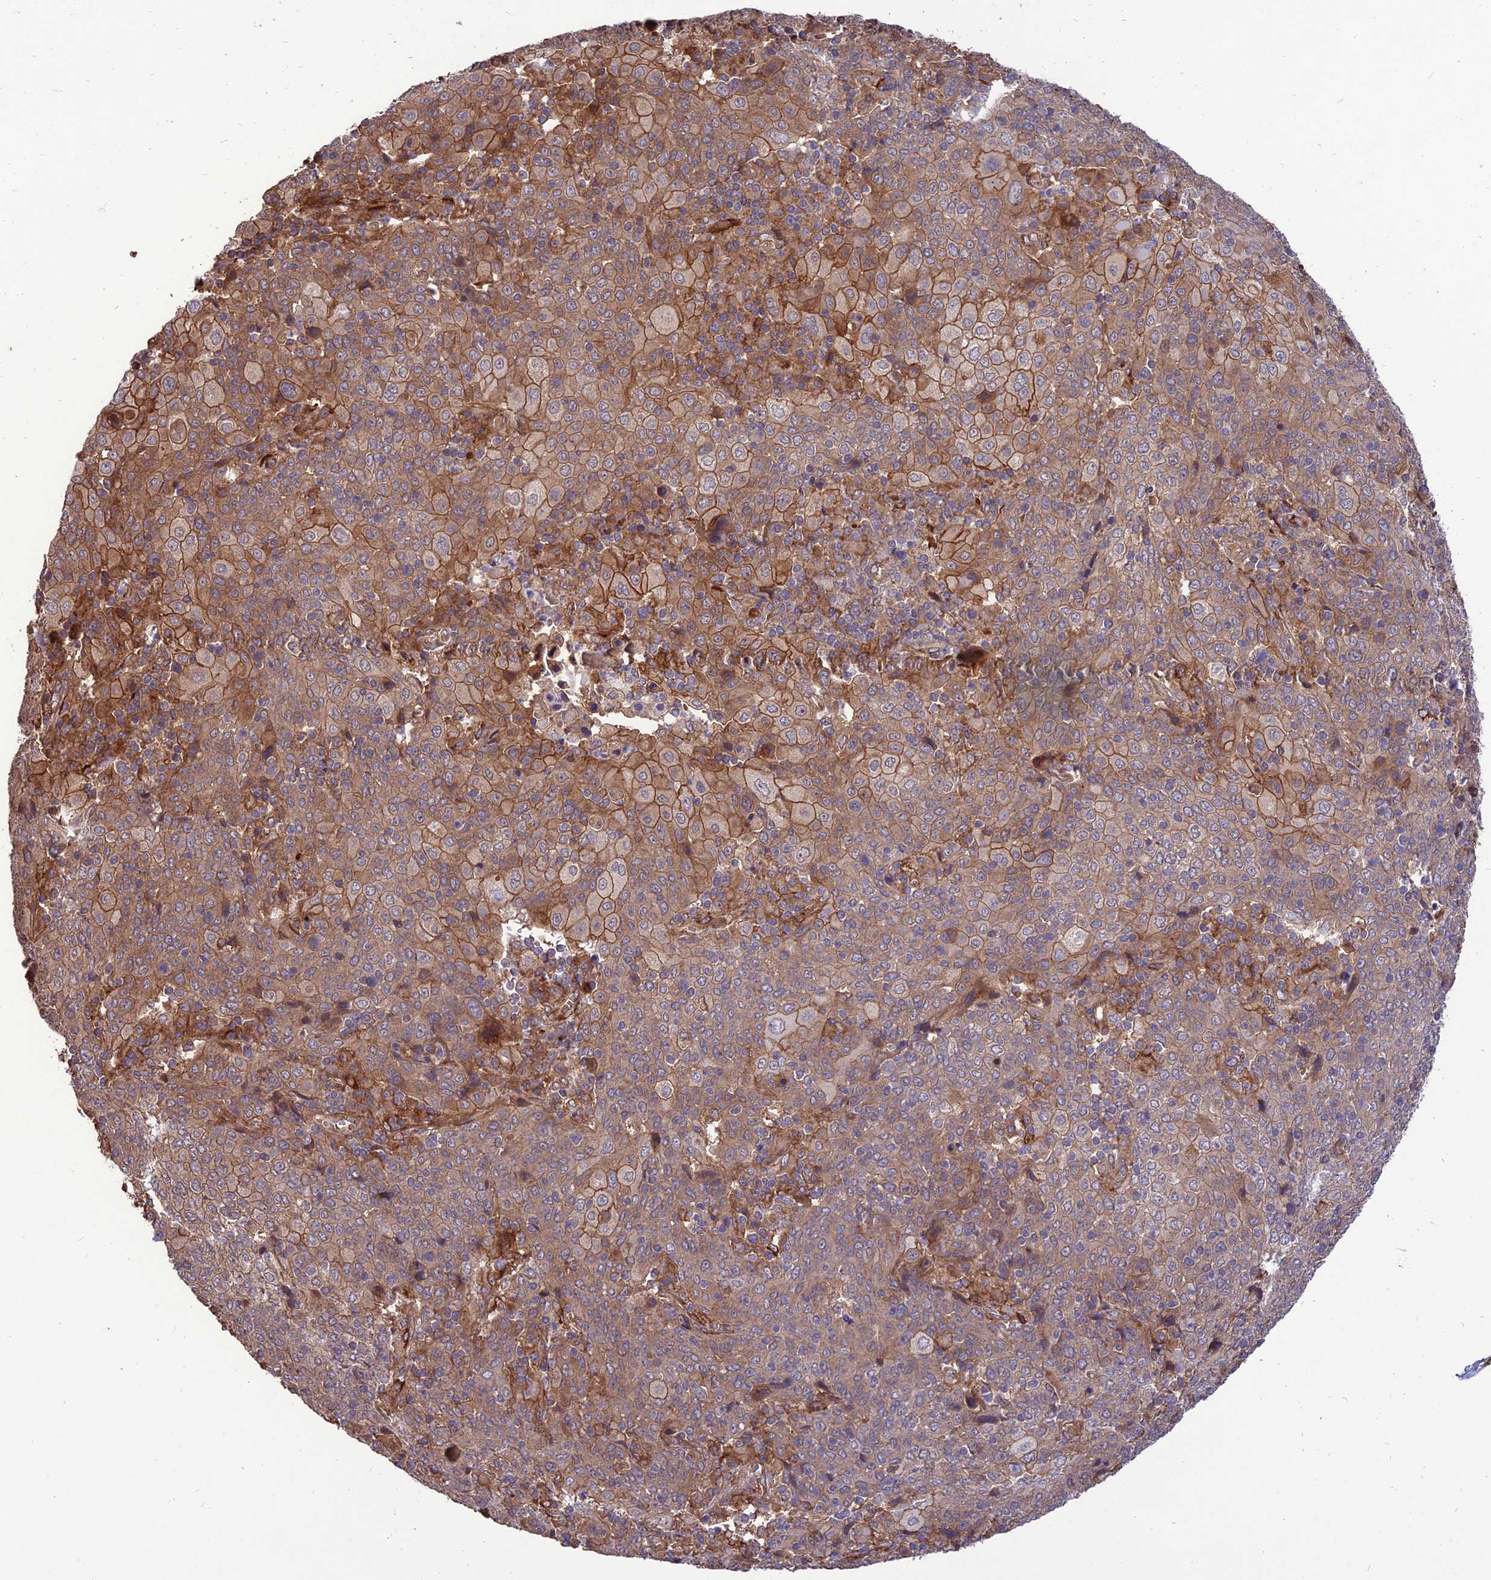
{"staining": {"intensity": "moderate", "quantity": "25%-75%", "location": "cytoplasmic/membranous"}, "tissue": "cervical cancer", "cell_type": "Tumor cells", "image_type": "cancer", "snomed": [{"axis": "morphology", "description": "Squamous cell carcinoma, NOS"}, {"axis": "topography", "description": "Cervix"}], "caption": "Moderate cytoplasmic/membranous protein expression is seen in approximately 25%-75% of tumor cells in squamous cell carcinoma (cervical). The staining was performed using DAB (3,3'-diaminobenzidine), with brown indicating positive protein expression. Nuclei are stained blue with hematoxylin.", "gene": "CRTAP", "patient": {"sex": "female", "age": 67}}